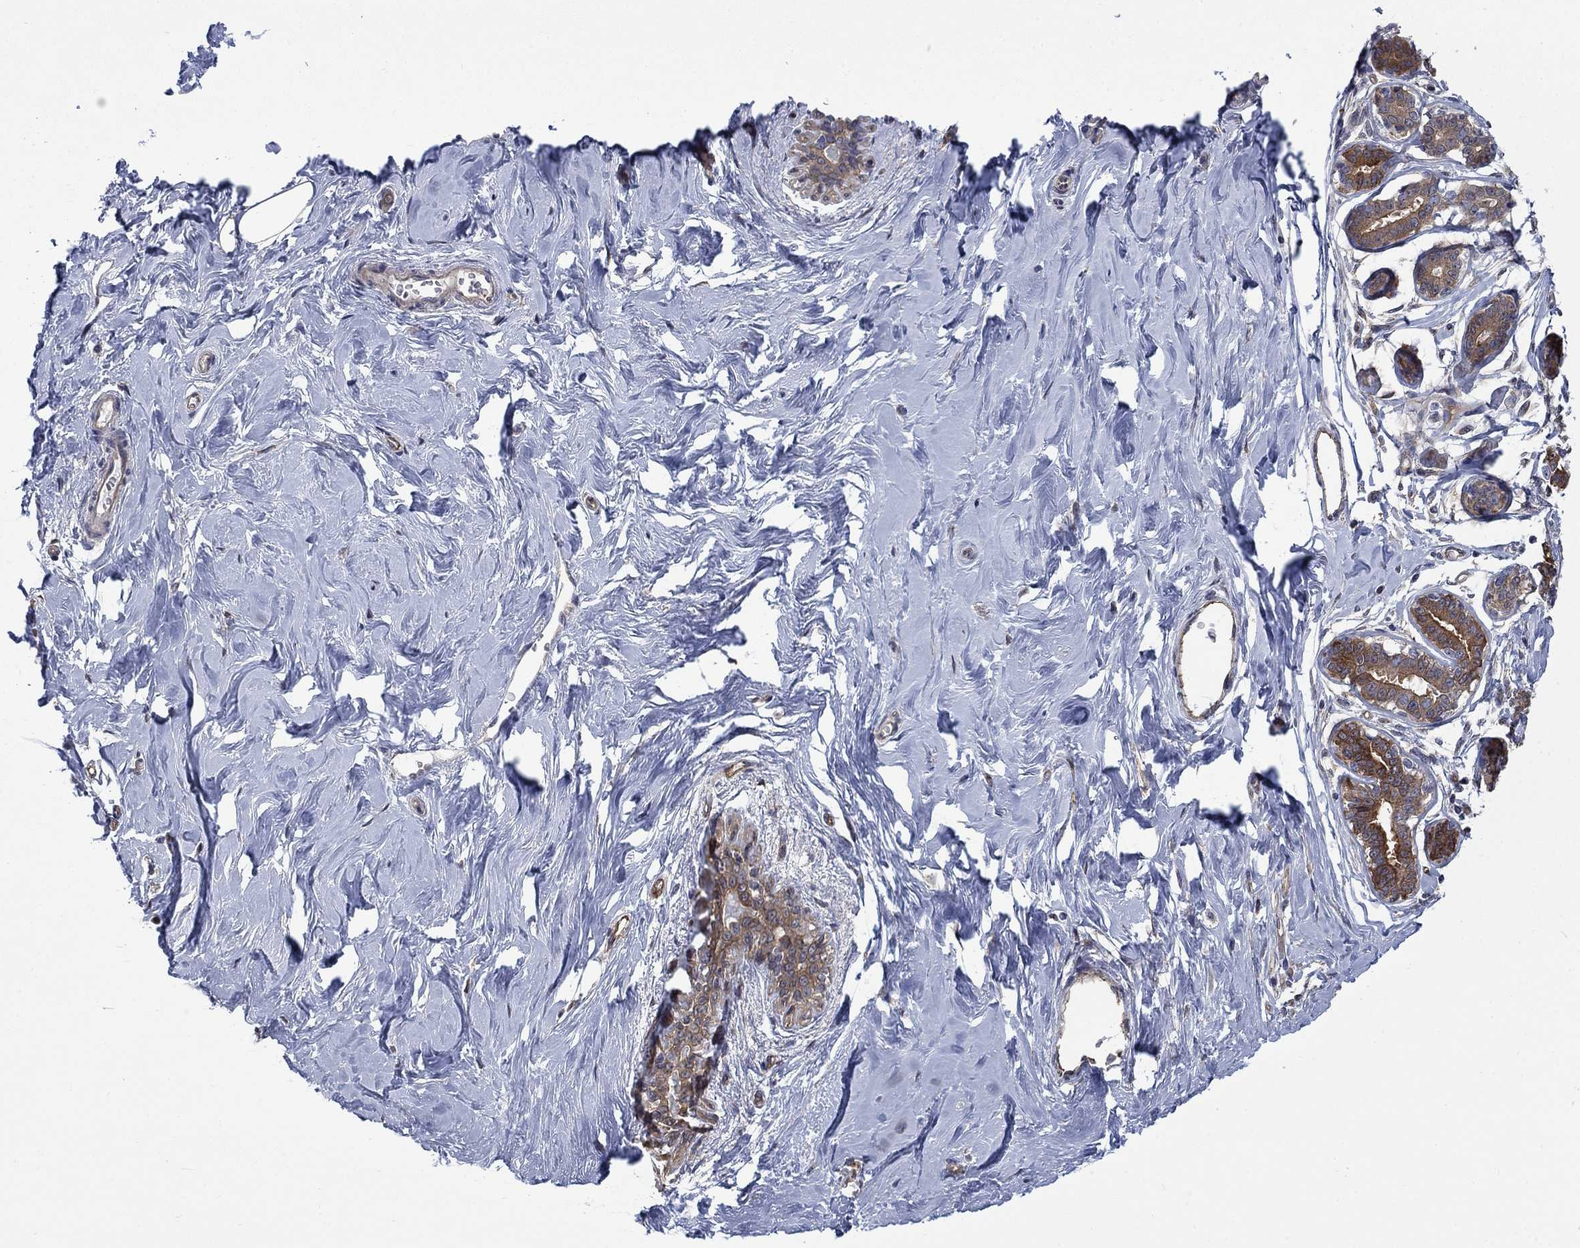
{"staining": {"intensity": "negative", "quantity": "none", "location": "none"}, "tissue": "breast", "cell_type": "Adipocytes", "image_type": "normal", "snomed": [{"axis": "morphology", "description": "Normal tissue, NOS"}, {"axis": "topography", "description": "Skin"}, {"axis": "topography", "description": "Breast"}], "caption": "This histopathology image is of unremarkable breast stained with IHC to label a protein in brown with the nuclei are counter-stained blue. There is no expression in adipocytes.", "gene": "PDZD2", "patient": {"sex": "female", "age": 43}}